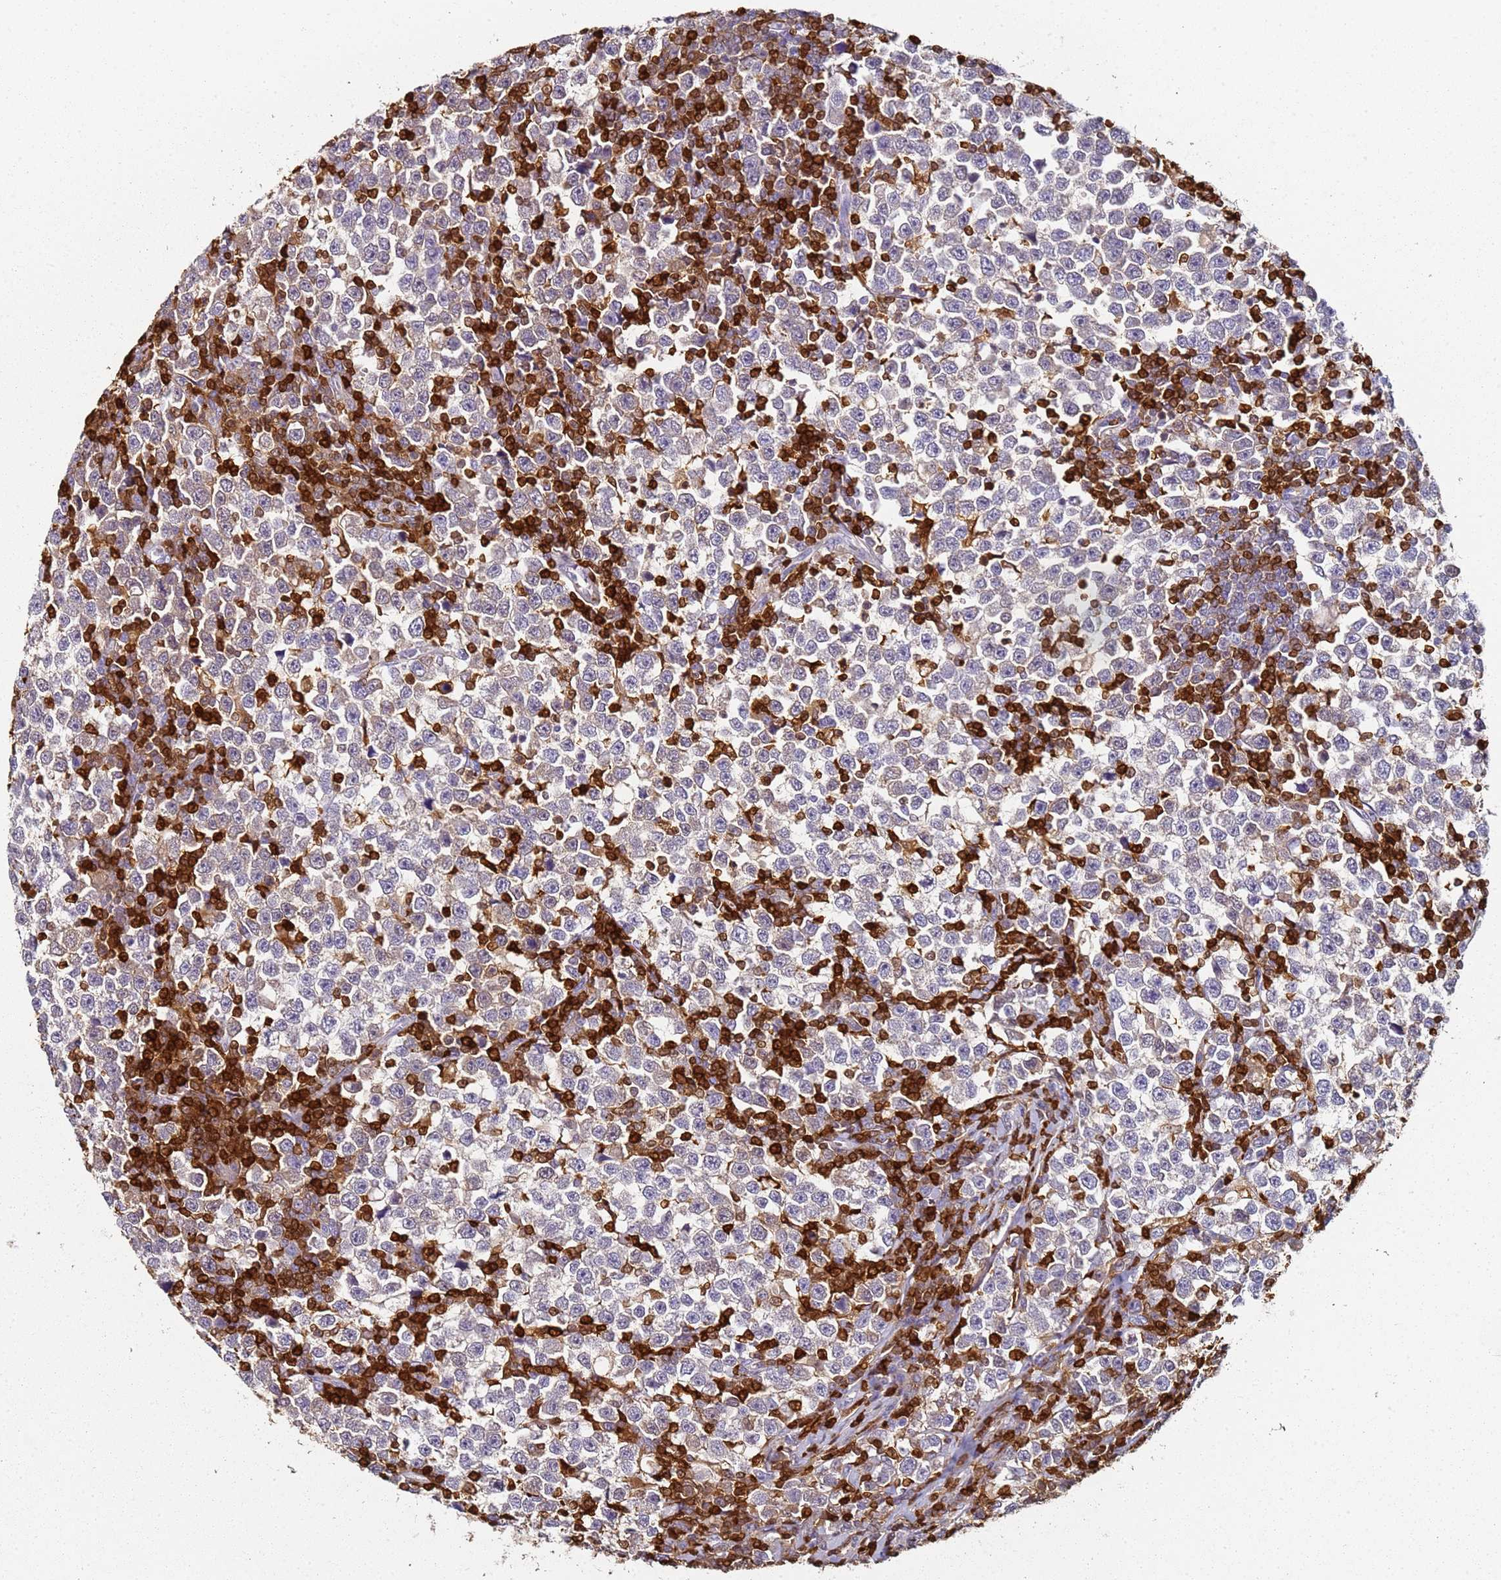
{"staining": {"intensity": "negative", "quantity": "none", "location": "none"}, "tissue": "testis cancer", "cell_type": "Tumor cells", "image_type": "cancer", "snomed": [{"axis": "morphology", "description": "Normal tissue, NOS"}, {"axis": "morphology", "description": "Seminoma, NOS"}, {"axis": "topography", "description": "Testis"}], "caption": "A high-resolution micrograph shows immunohistochemistry (IHC) staining of testis cancer (seminoma), which displays no significant expression in tumor cells.", "gene": "S100A4", "patient": {"sex": "male", "age": 43}}